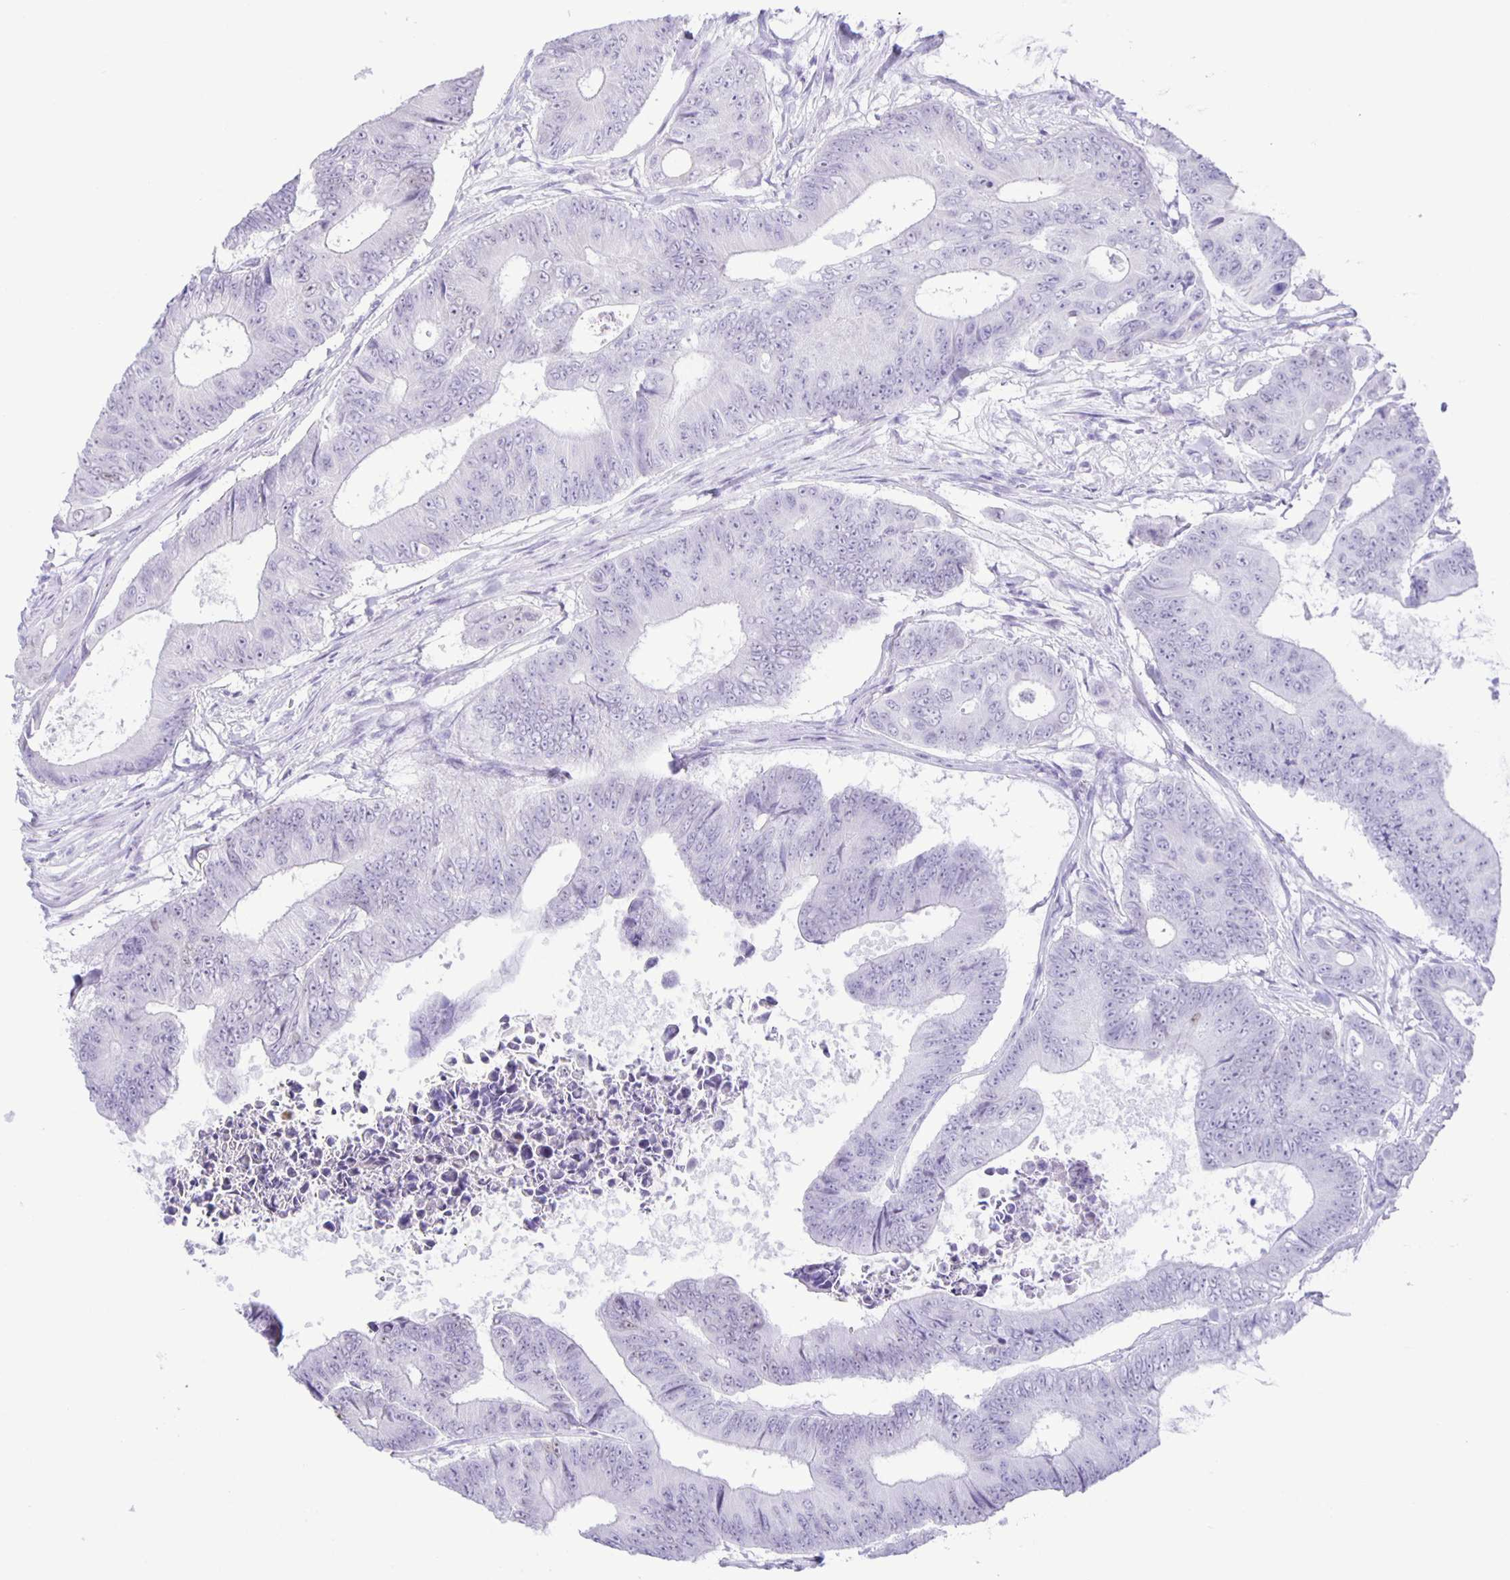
{"staining": {"intensity": "weak", "quantity": "<25%", "location": "nuclear"}, "tissue": "colorectal cancer", "cell_type": "Tumor cells", "image_type": "cancer", "snomed": [{"axis": "morphology", "description": "Adenocarcinoma, NOS"}, {"axis": "topography", "description": "Colon"}], "caption": "Immunohistochemistry (IHC) histopathology image of human colorectal cancer stained for a protein (brown), which reveals no positivity in tumor cells.", "gene": "EZHIP", "patient": {"sex": "female", "age": 48}}